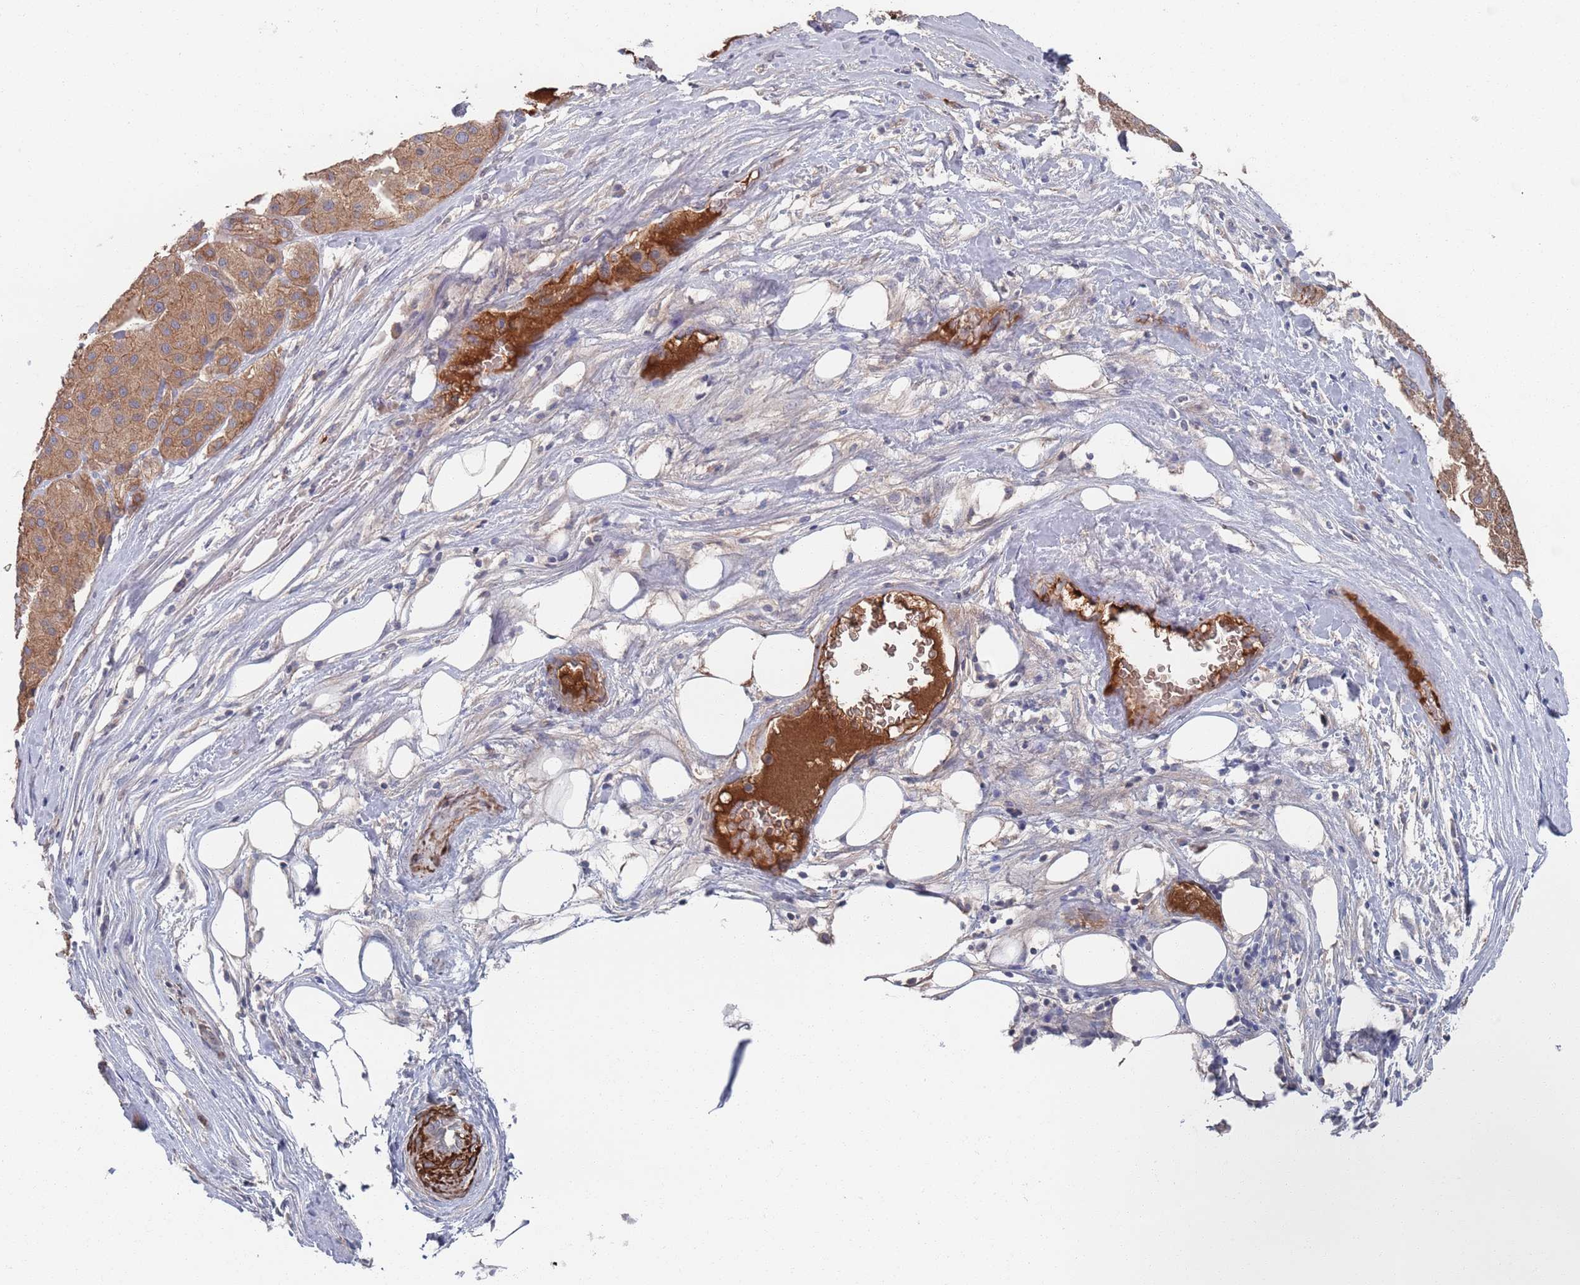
{"staining": {"intensity": "moderate", "quantity": ">75%", "location": "cytoplasmic/membranous"}, "tissue": "melanoma", "cell_type": "Tumor cells", "image_type": "cancer", "snomed": [{"axis": "morphology", "description": "Malignant melanoma, Metastatic site"}, {"axis": "topography", "description": "Smooth muscle"}], "caption": "Malignant melanoma (metastatic site) was stained to show a protein in brown. There is medium levels of moderate cytoplasmic/membranous expression in about >75% of tumor cells.", "gene": "PLEKHA4", "patient": {"sex": "male", "age": 41}}